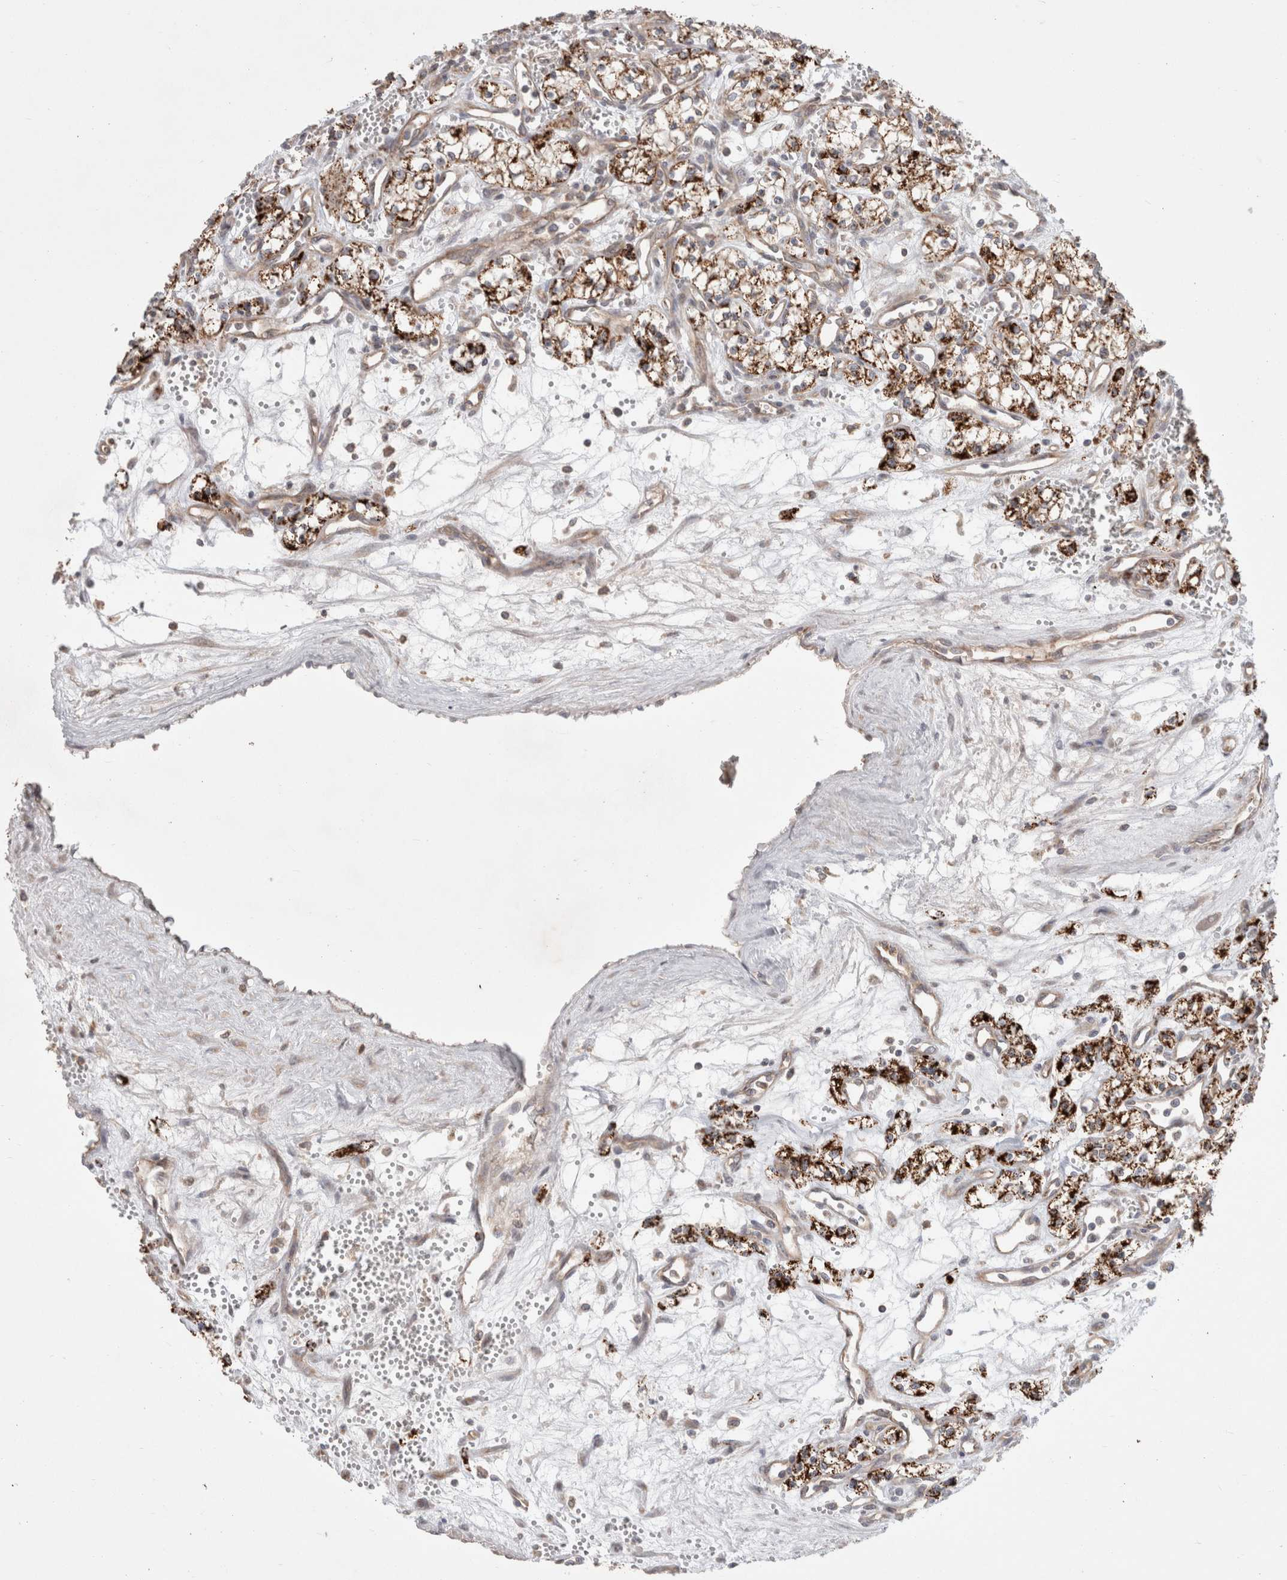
{"staining": {"intensity": "strong", "quantity": ">75%", "location": "cytoplasmic/membranous"}, "tissue": "renal cancer", "cell_type": "Tumor cells", "image_type": "cancer", "snomed": [{"axis": "morphology", "description": "Adenocarcinoma, NOS"}, {"axis": "topography", "description": "Kidney"}], "caption": "A photomicrograph of renal adenocarcinoma stained for a protein shows strong cytoplasmic/membranous brown staining in tumor cells.", "gene": "HROB", "patient": {"sex": "male", "age": 59}}